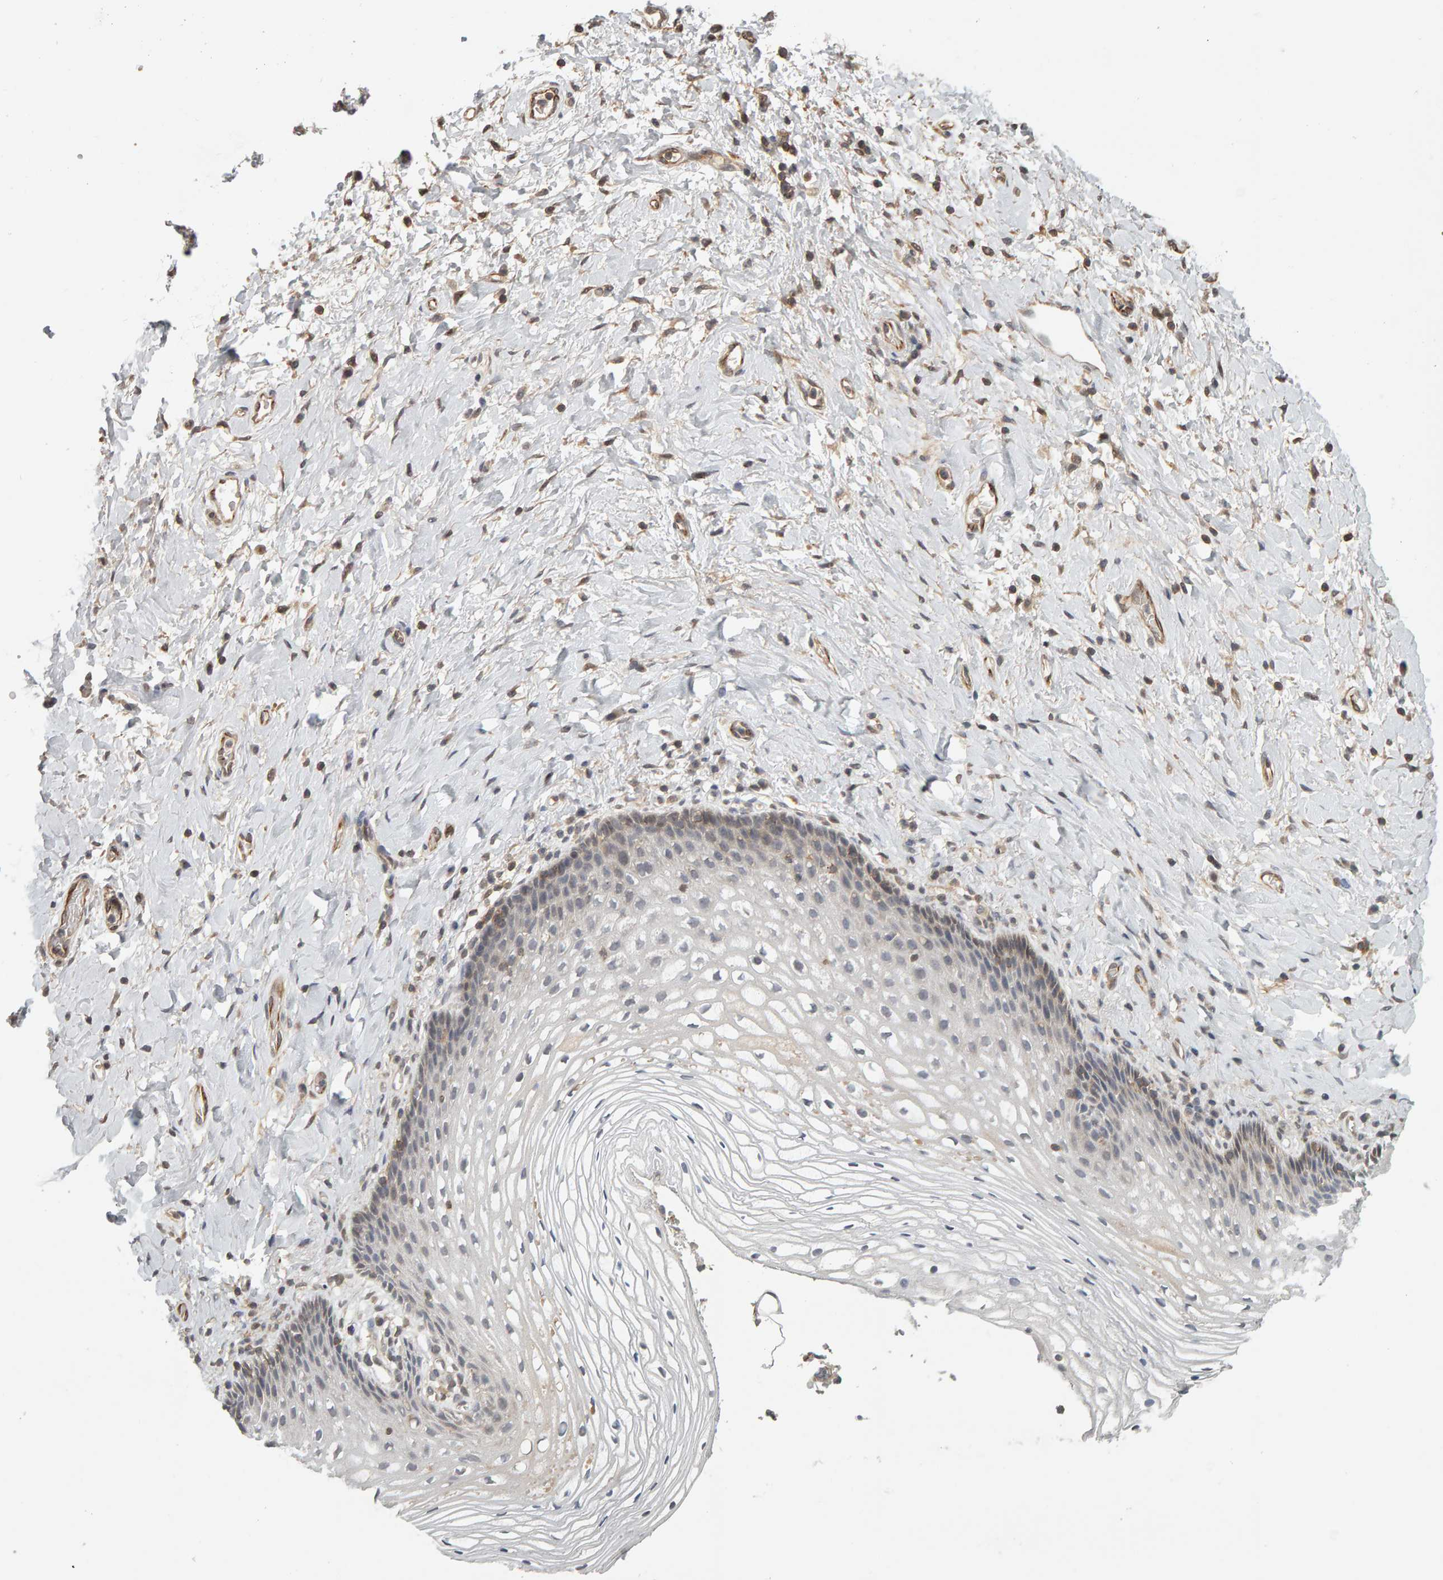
{"staining": {"intensity": "negative", "quantity": "none", "location": "none"}, "tissue": "vagina", "cell_type": "Squamous epithelial cells", "image_type": "normal", "snomed": [{"axis": "morphology", "description": "Normal tissue, NOS"}, {"axis": "topography", "description": "Vagina"}], "caption": "High power microscopy photomicrograph of an immunohistochemistry (IHC) image of benign vagina, revealing no significant staining in squamous epithelial cells.", "gene": "TEFM", "patient": {"sex": "female", "age": 60}}